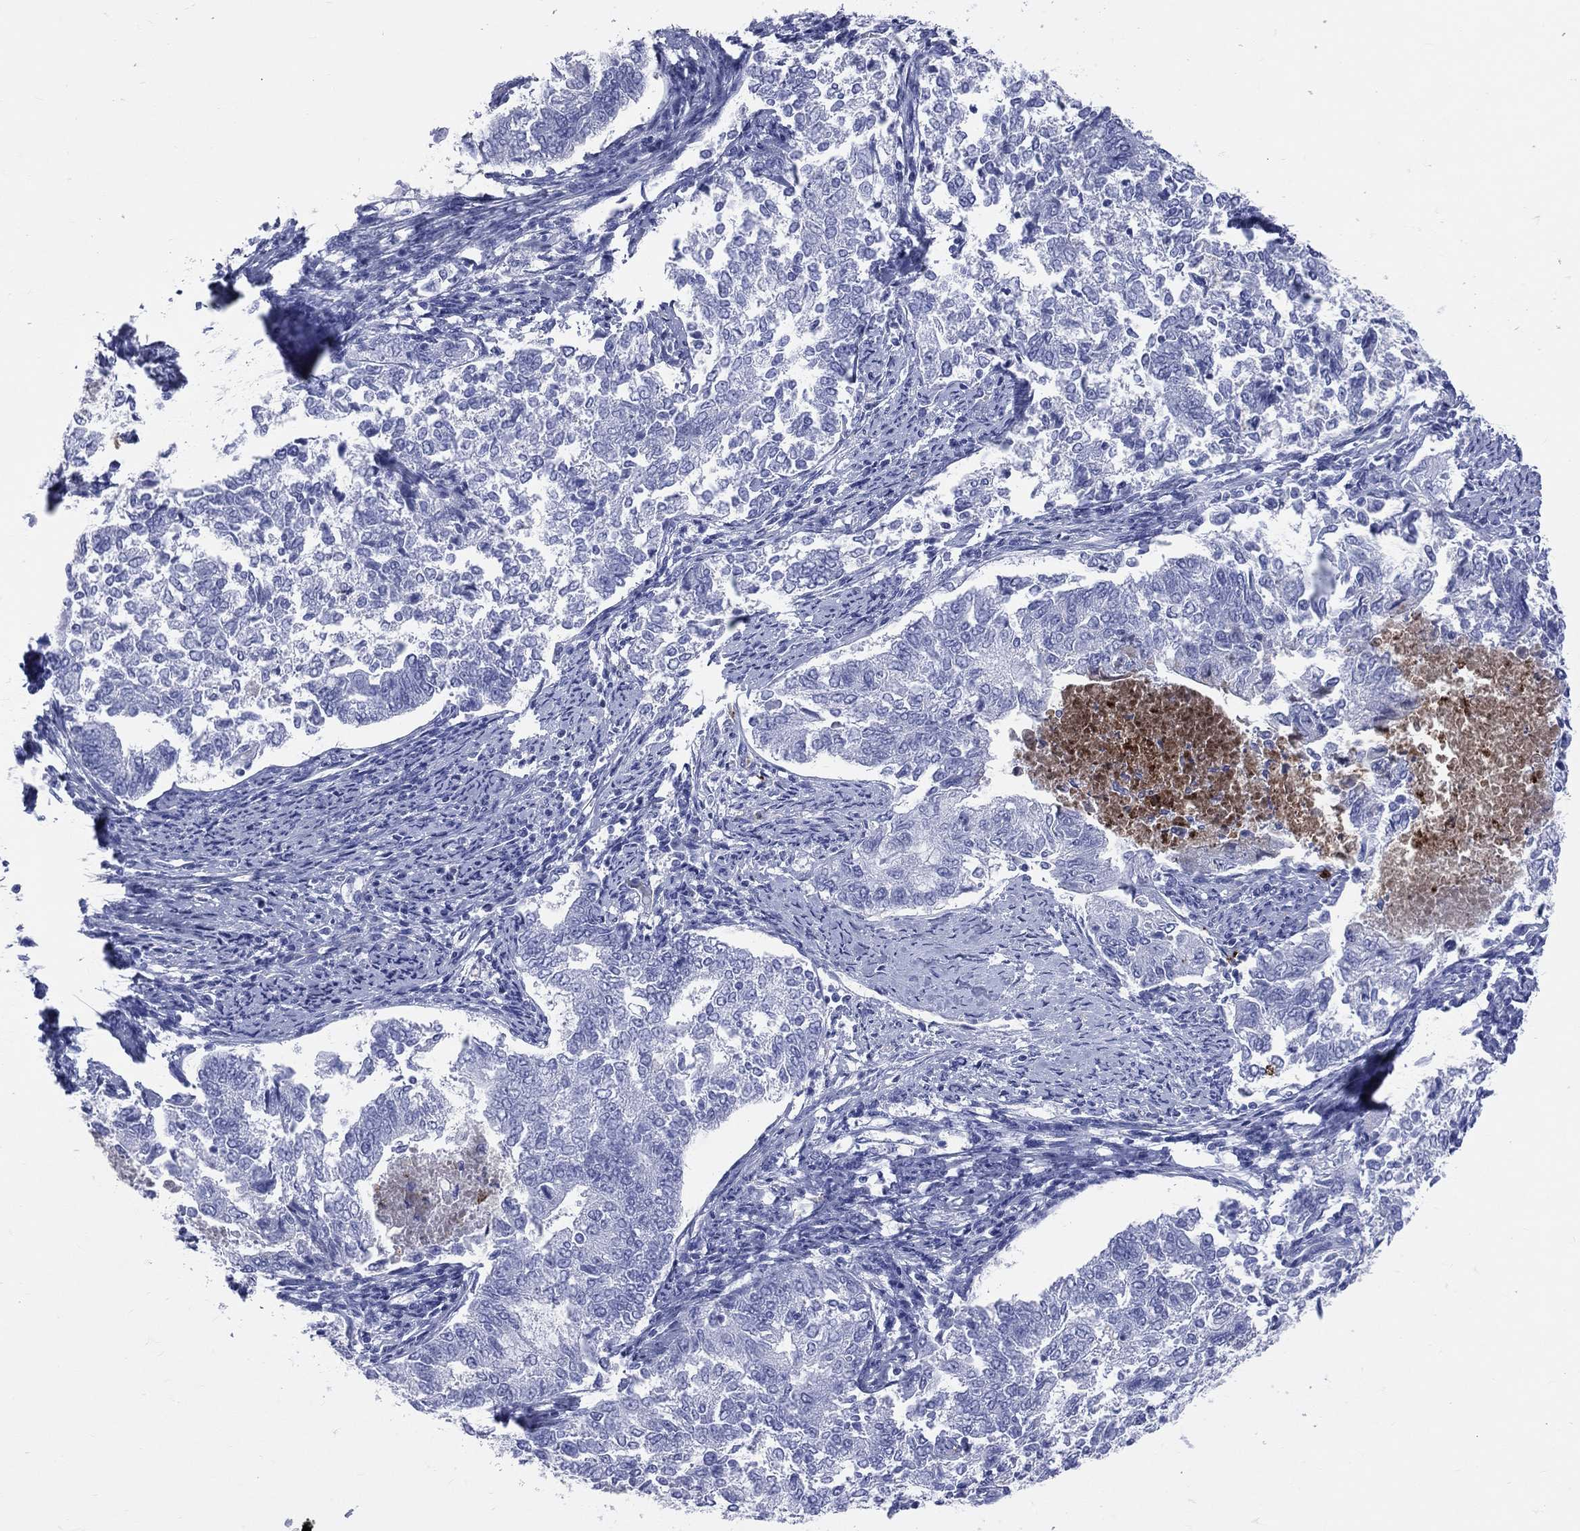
{"staining": {"intensity": "negative", "quantity": "none", "location": "none"}, "tissue": "endometrial cancer", "cell_type": "Tumor cells", "image_type": "cancer", "snomed": [{"axis": "morphology", "description": "Adenocarcinoma, NOS"}, {"axis": "topography", "description": "Endometrium"}], "caption": "Histopathology image shows no protein positivity in tumor cells of endometrial cancer tissue. (DAB (3,3'-diaminobenzidine) immunohistochemistry (IHC) visualized using brightfield microscopy, high magnification).", "gene": "PGLYRP1", "patient": {"sex": "female", "age": 65}}